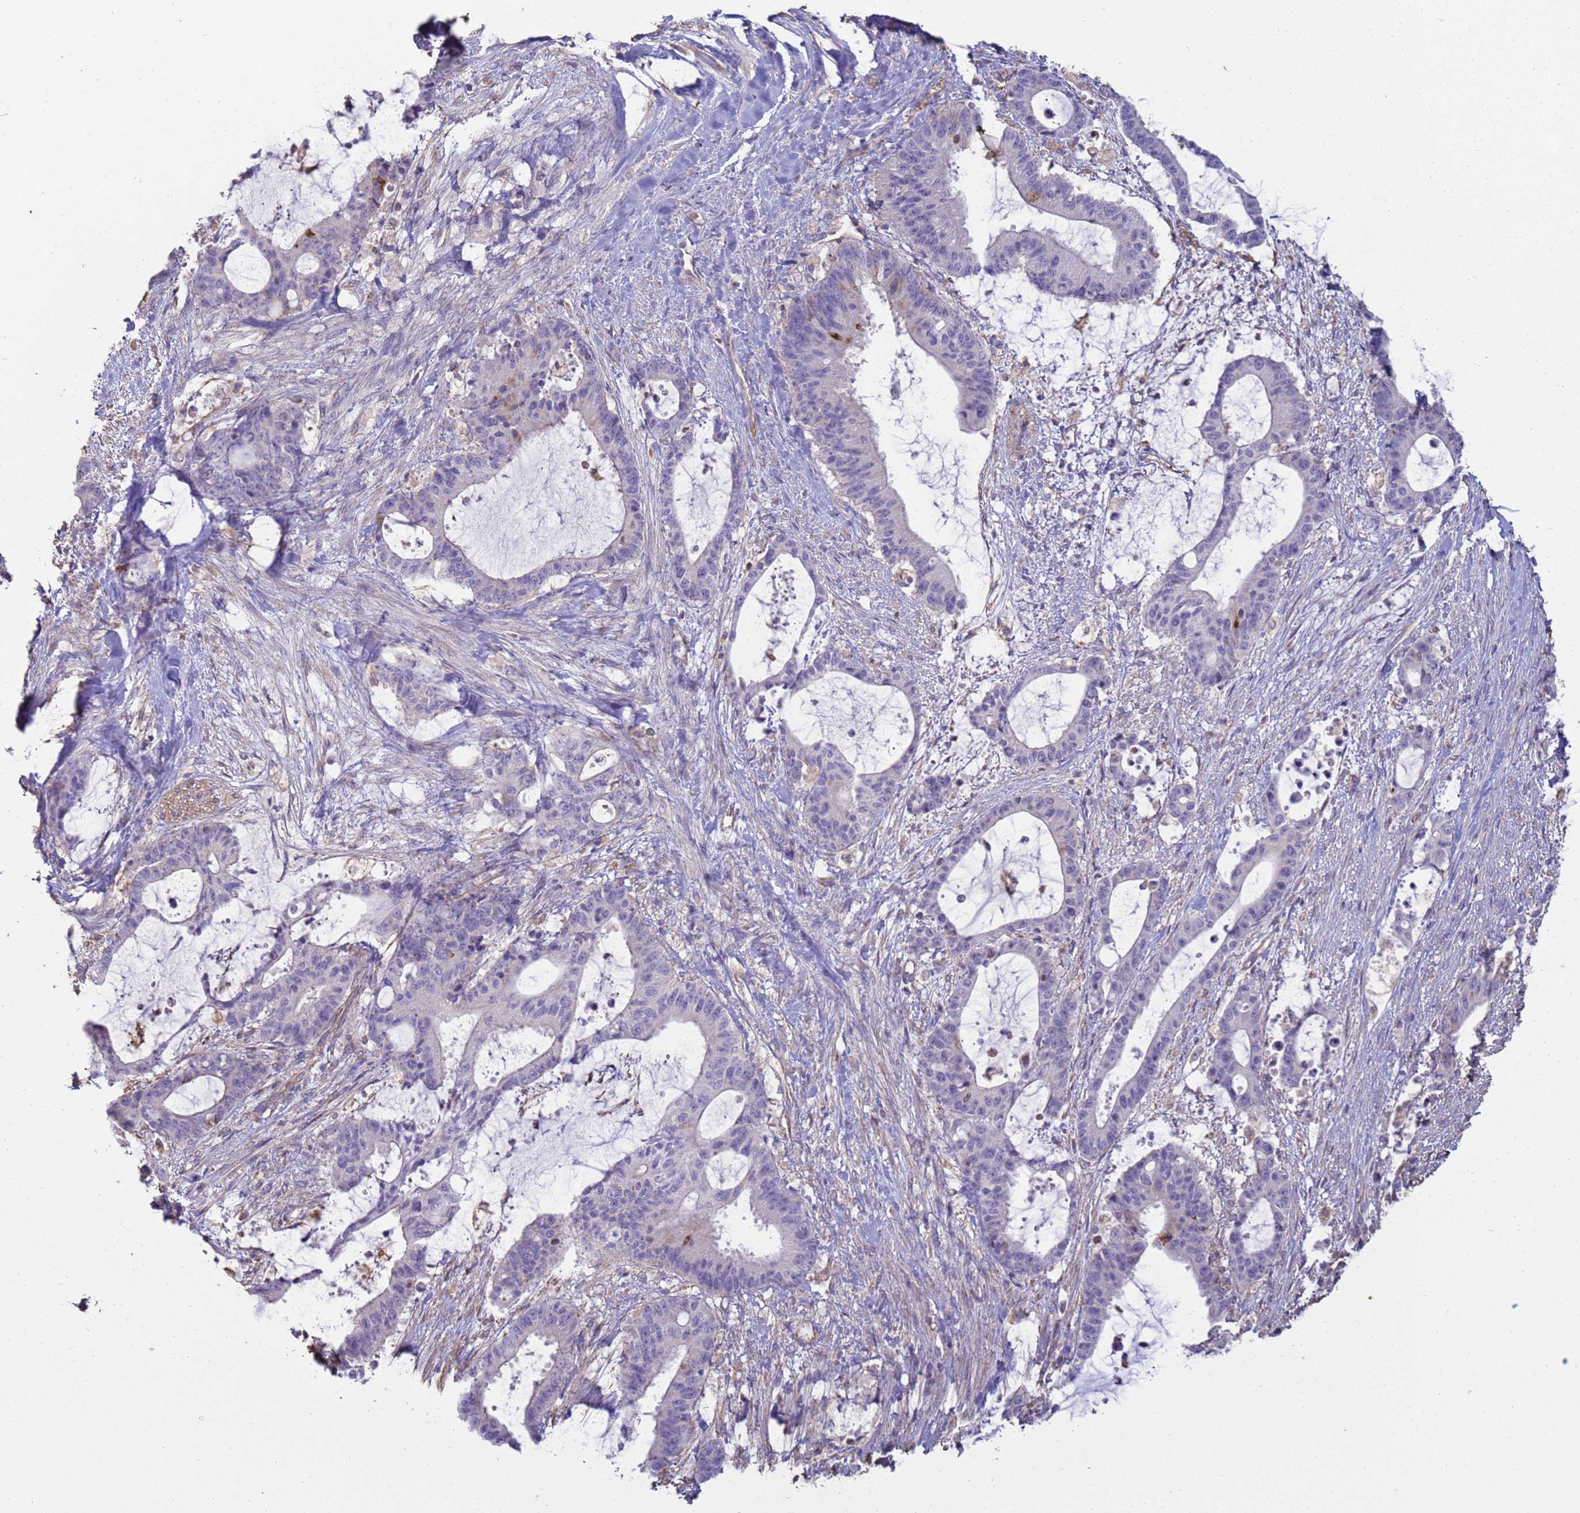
{"staining": {"intensity": "negative", "quantity": "none", "location": "none"}, "tissue": "liver cancer", "cell_type": "Tumor cells", "image_type": "cancer", "snomed": [{"axis": "morphology", "description": "Normal tissue, NOS"}, {"axis": "morphology", "description": "Cholangiocarcinoma"}, {"axis": "topography", "description": "Liver"}, {"axis": "topography", "description": "Peripheral nerve tissue"}], "caption": "DAB (3,3'-diaminobenzidine) immunohistochemical staining of cholangiocarcinoma (liver) exhibits no significant staining in tumor cells.", "gene": "SGIP1", "patient": {"sex": "female", "age": 73}}